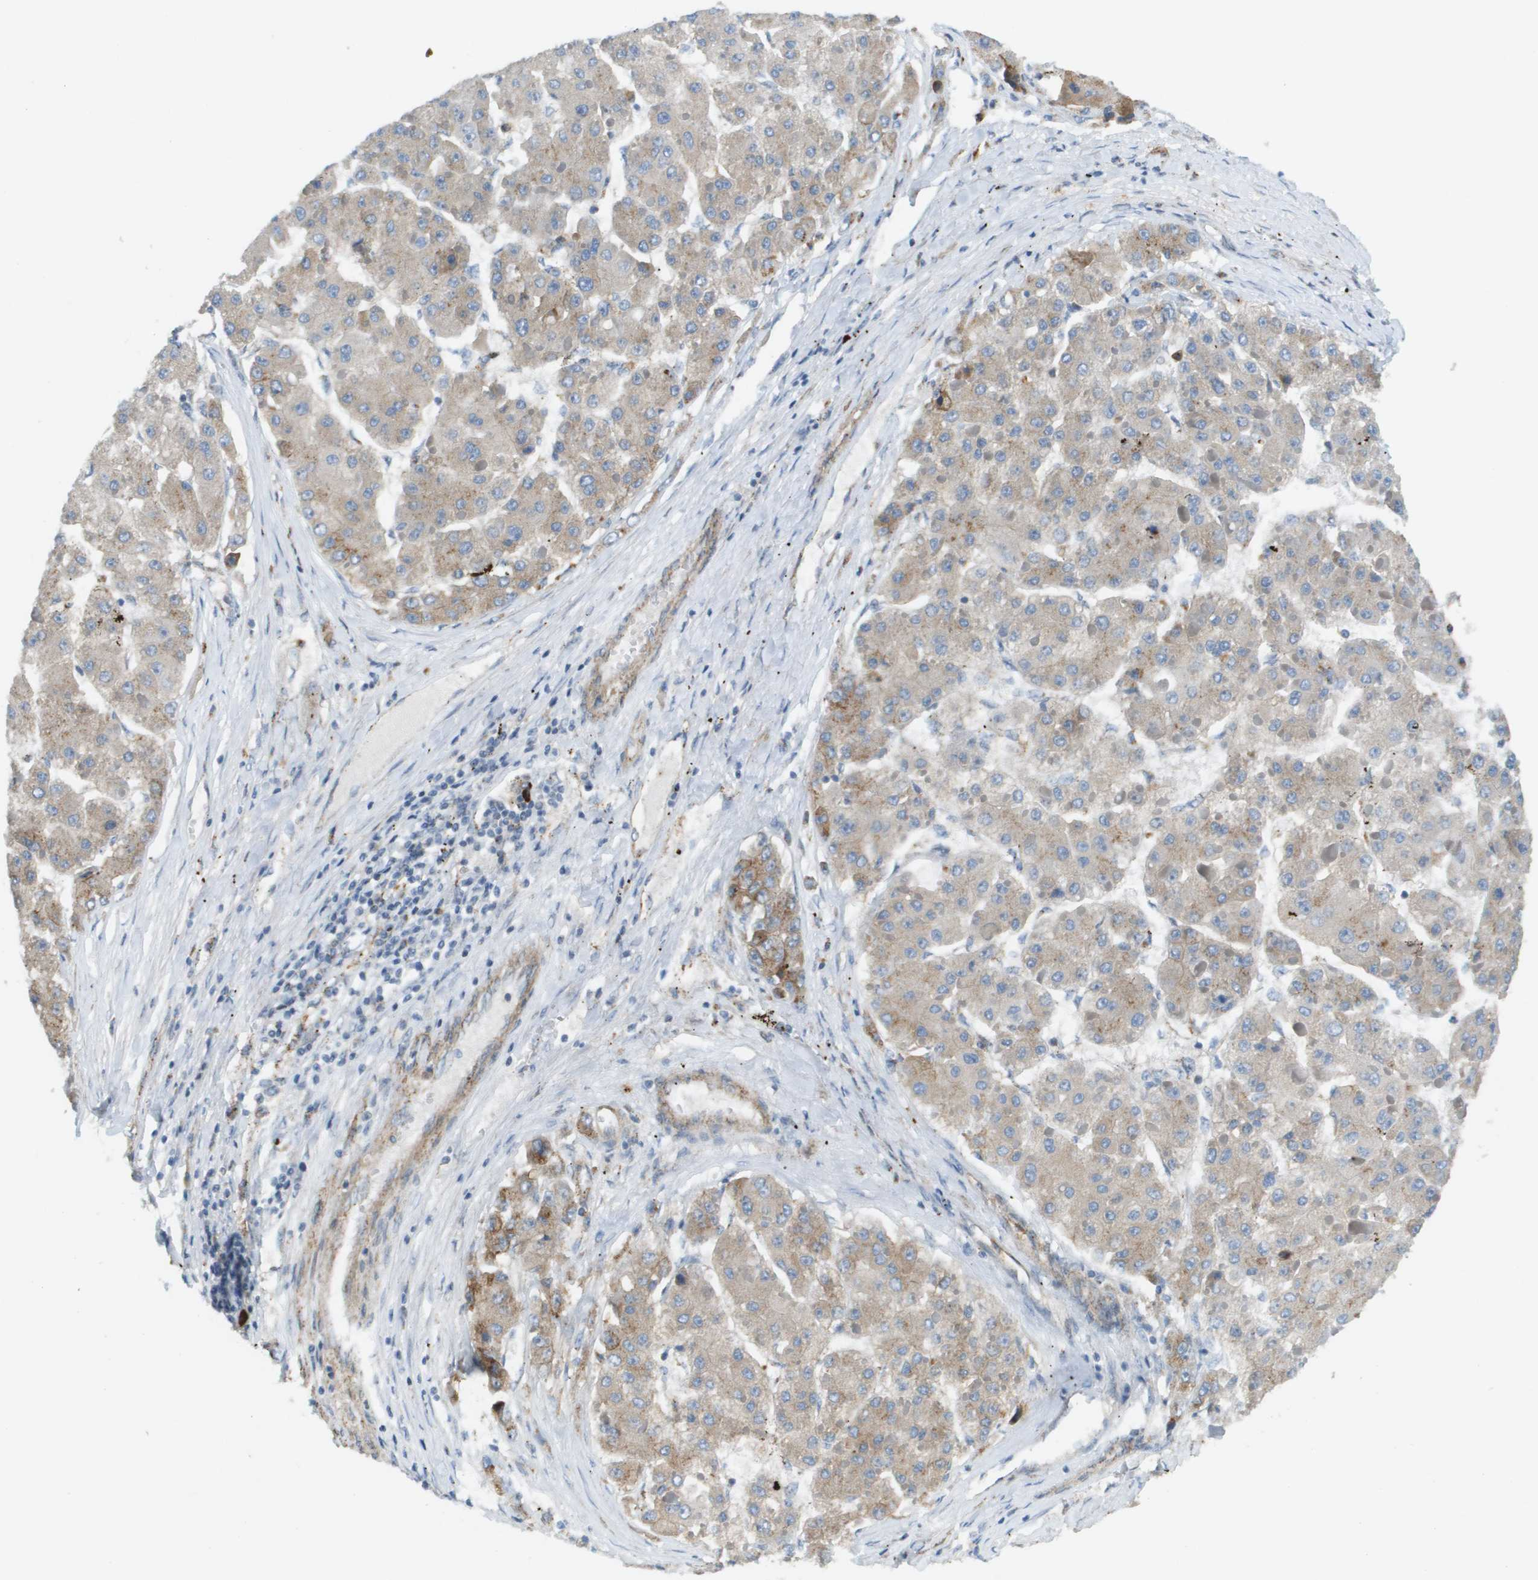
{"staining": {"intensity": "weak", "quantity": ">75%", "location": "cytoplasmic/membranous"}, "tissue": "liver cancer", "cell_type": "Tumor cells", "image_type": "cancer", "snomed": [{"axis": "morphology", "description": "Carcinoma, Hepatocellular, NOS"}, {"axis": "topography", "description": "Liver"}], "caption": "DAB immunohistochemical staining of liver hepatocellular carcinoma reveals weak cytoplasmic/membranous protein positivity in about >75% of tumor cells.", "gene": "MYH11", "patient": {"sex": "female", "age": 73}}